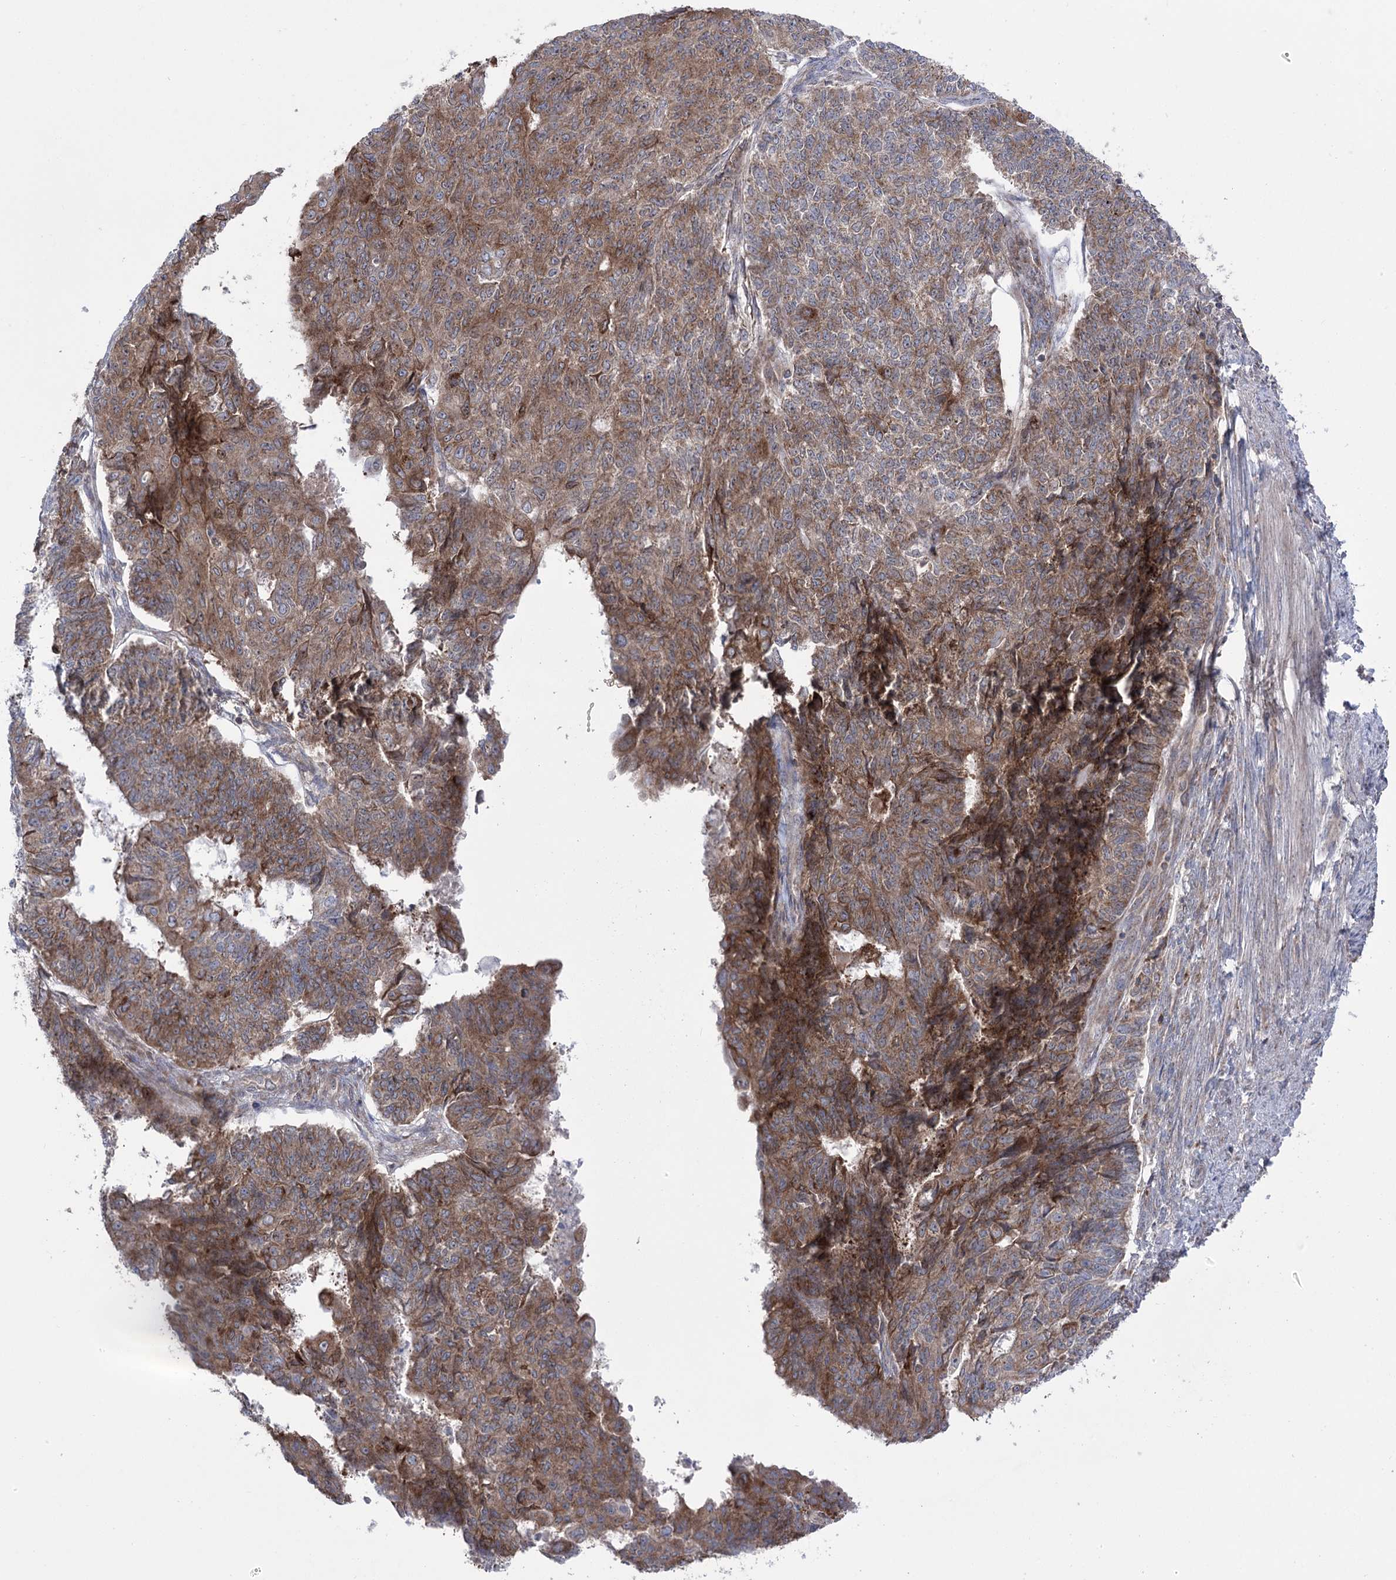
{"staining": {"intensity": "moderate", "quantity": ">75%", "location": "cytoplasmic/membranous"}, "tissue": "endometrial cancer", "cell_type": "Tumor cells", "image_type": "cancer", "snomed": [{"axis": "morphology", "description": "Adenocarcinoma, NOS"}, {"axis": "topography", "description": "Endometrium"}], "caption": "Endometrial adenocarcinoma stained for a protein (brown) reveals moderate cytoplasmic/membranous positive staining in approximately >75% of tumor cells.", "gene": "ZNF622", "patient": {"sex": "female", "age": 32}}